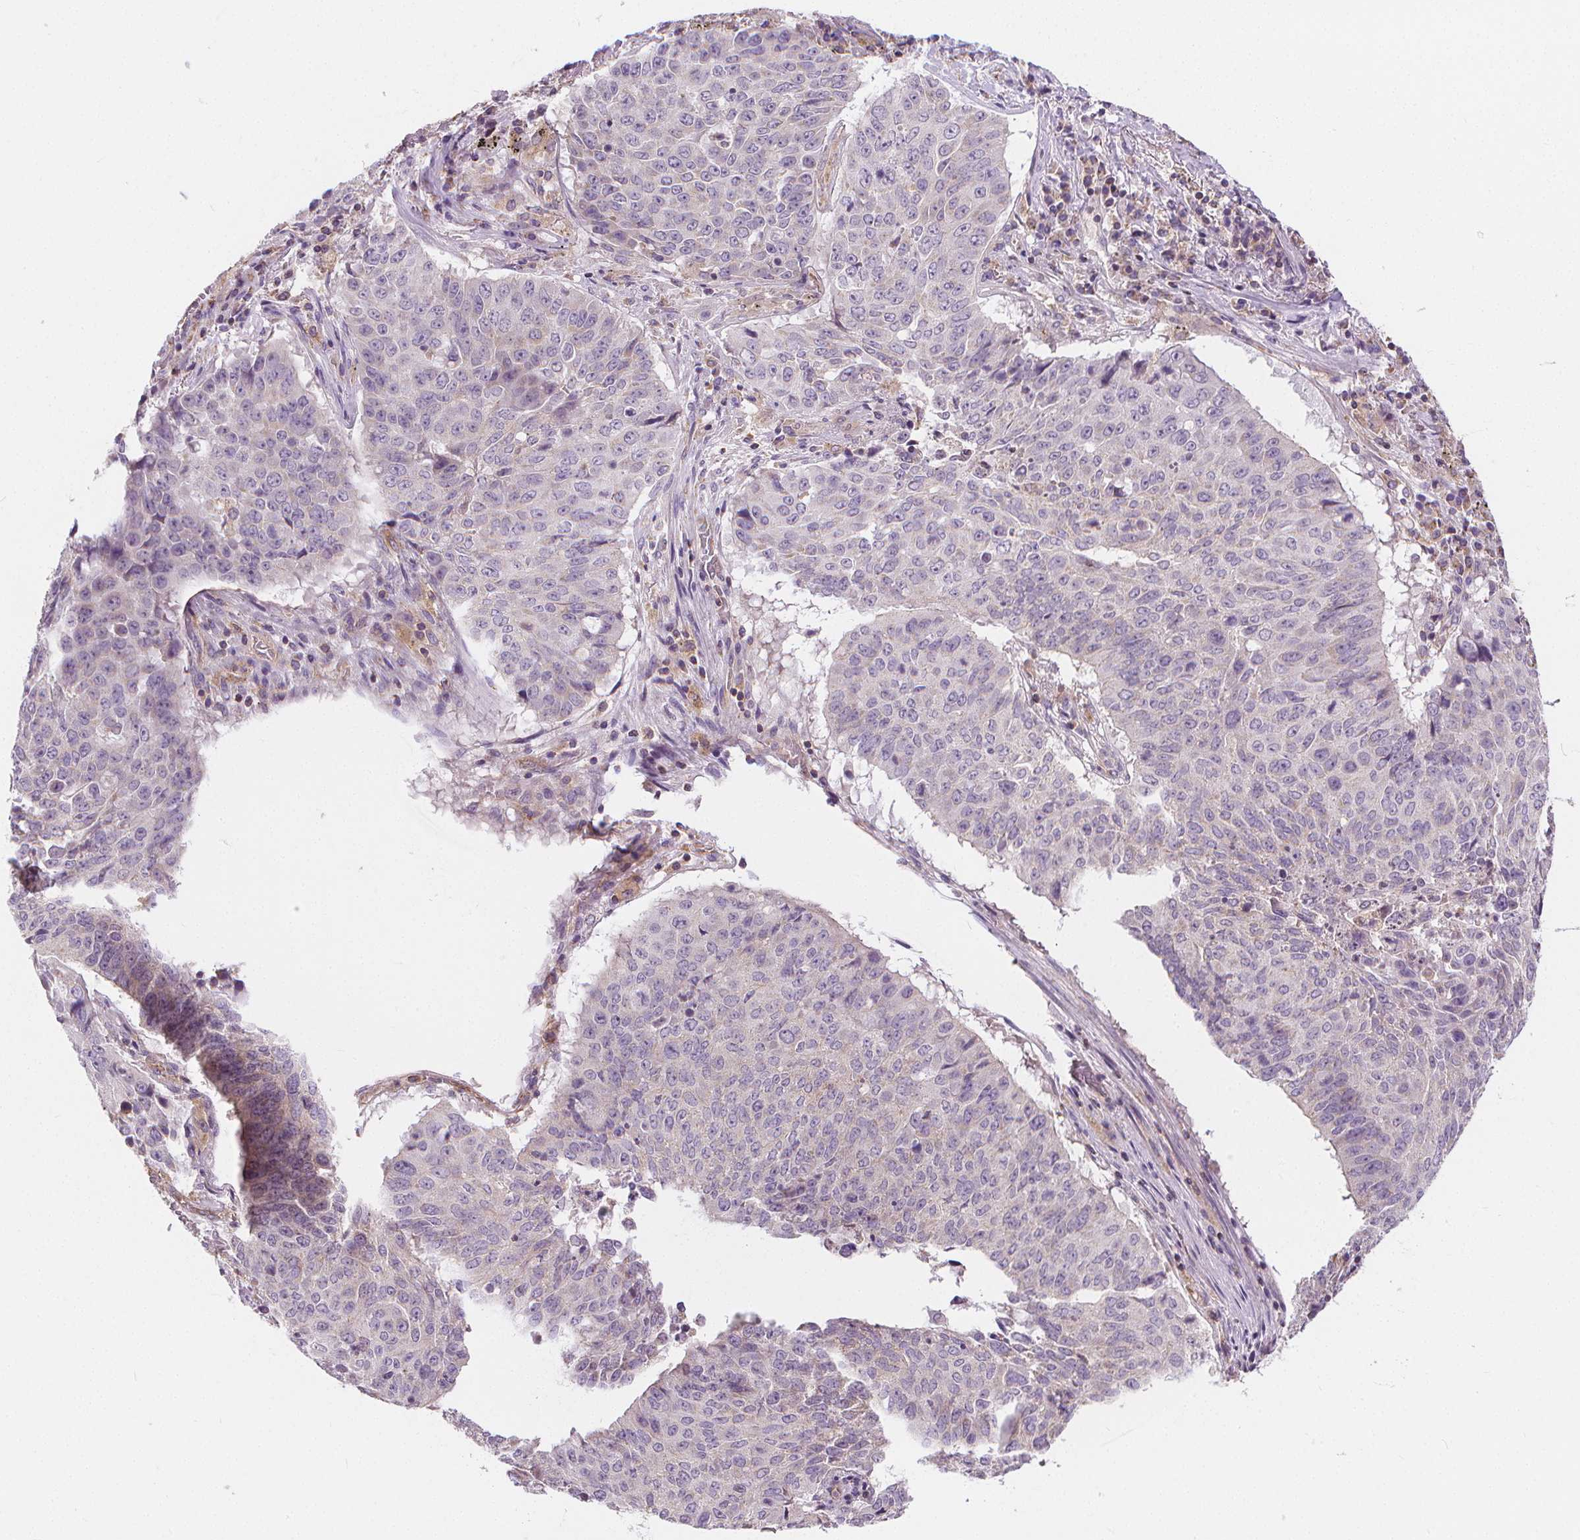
{"staining": {"intensity": "negative", "quantity": "none", "location": "none"}, "tissue": "lung cancer", "cell_type": "Tumor cells", "image_type": "cancer", "snomed": [{"axis": "morphology", "description": "Normal tissue, NOS"}, {"axis": "morphology", "description": "Squamous cell carcinoma, NOS"}, {"axis": "topography", "description": "Bronchus"}, {"axis": "topography", "description": "Lung"}], "caption": "The image displays no significant positivity in tumor cells of lung cancer (squamous cell carcinoma).", "gene": "RAB20", "patient": {"sex": "male", "age": 64}}